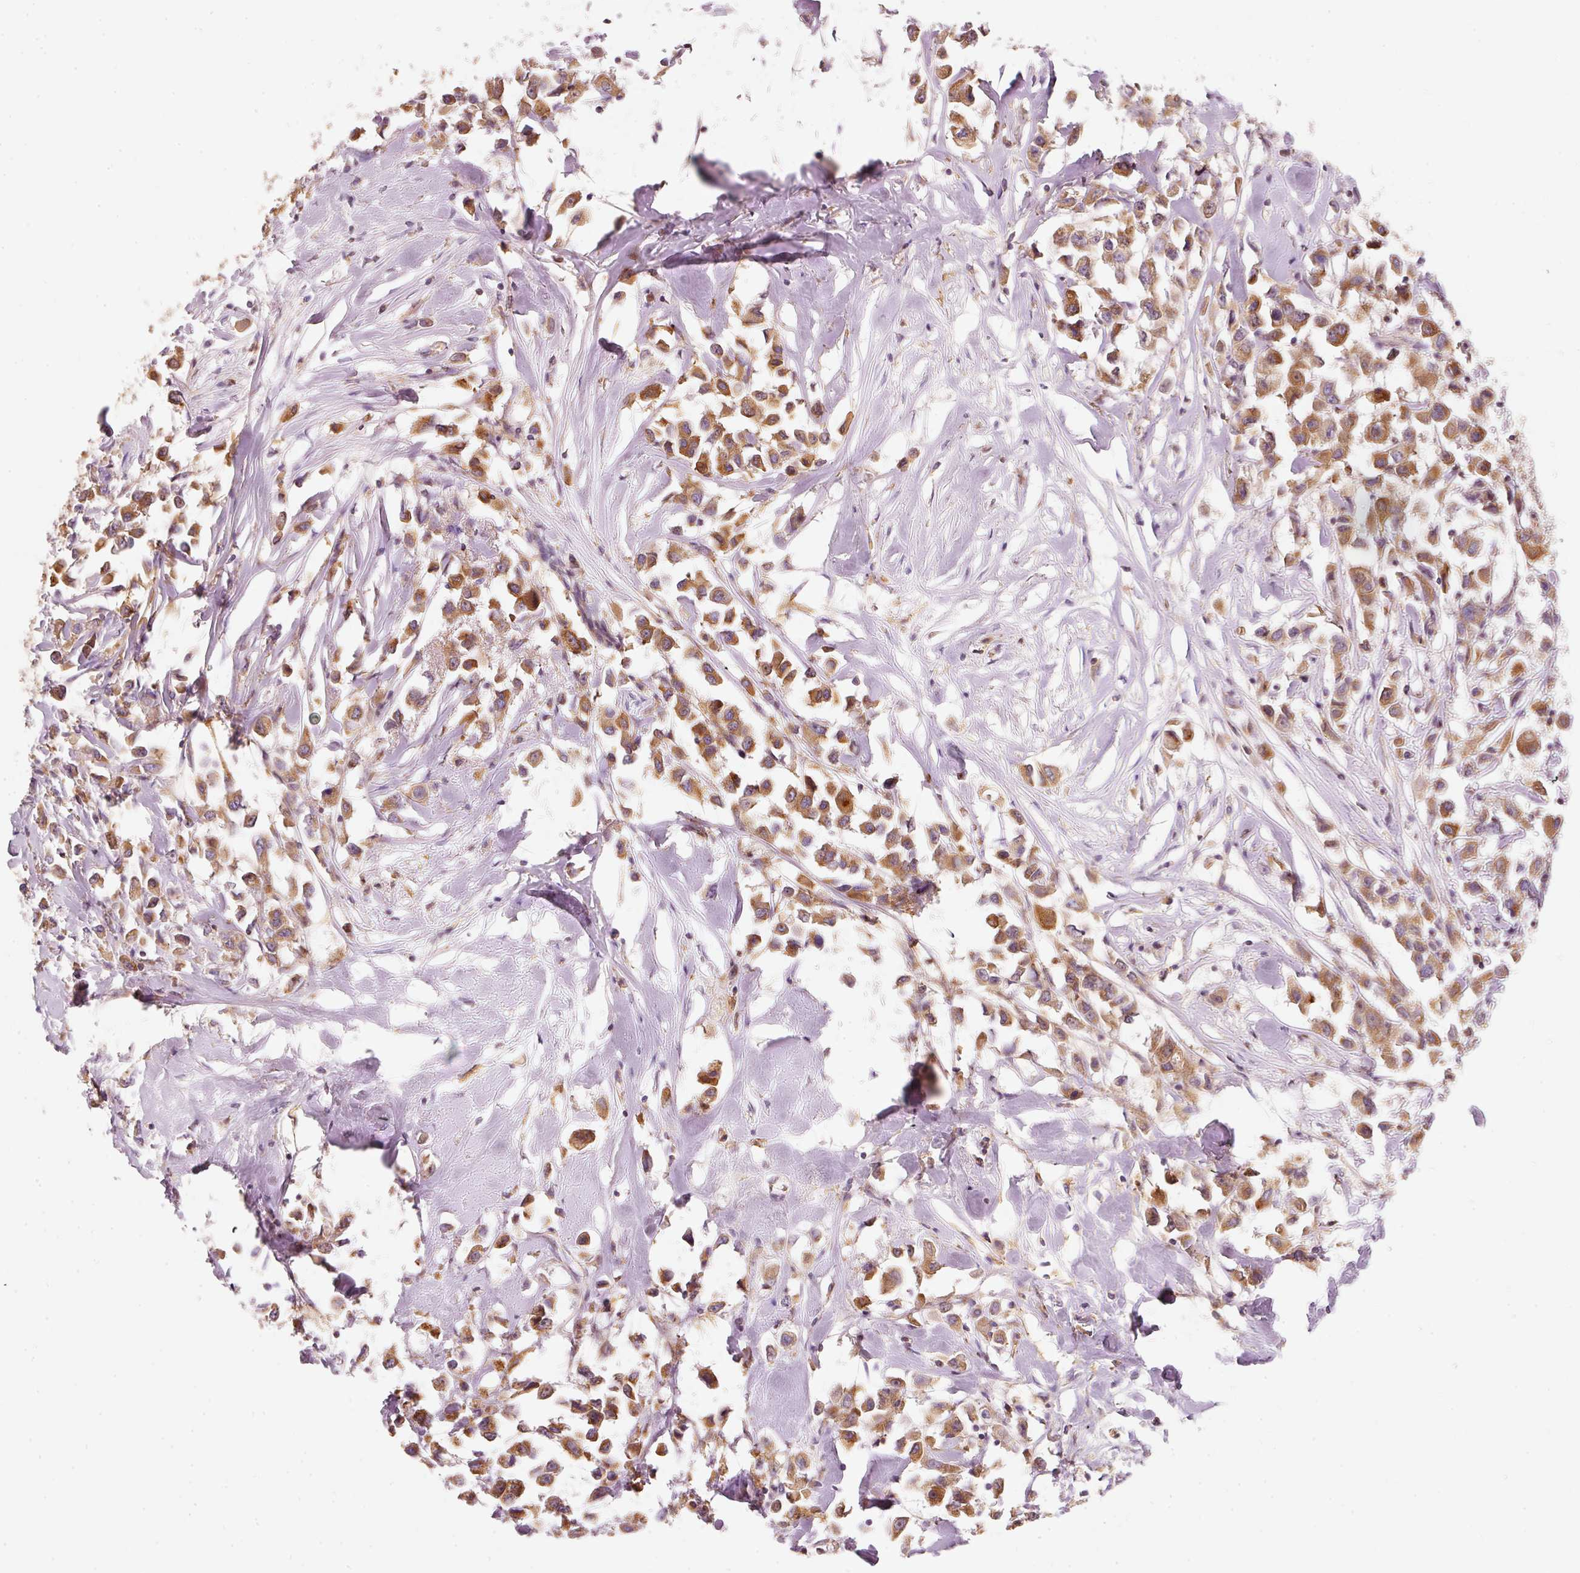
{"staining": {"intensity": "strong", "quantity": ">75%", "location": "cytoplasmic/membranous"}, "tissue": "breast cancer", "cell_type": "Tumor cells", "image_type": "cancer", "snomed": [{"axis": "morphology", "description": "Duct carcinoma"}, {"axis": "topography", "description": "Breast"}], "caption": "Immunohistochemistry histopathology image of human breast cancer (intraductal carcinoma) stained for a protein (brown), which reveals high levels of strong cytoplasmic/membranous positivity in about >75% of tumor cells.", "gene": "IQGAP2", "patient": {"sex": "female", "age": 61}}